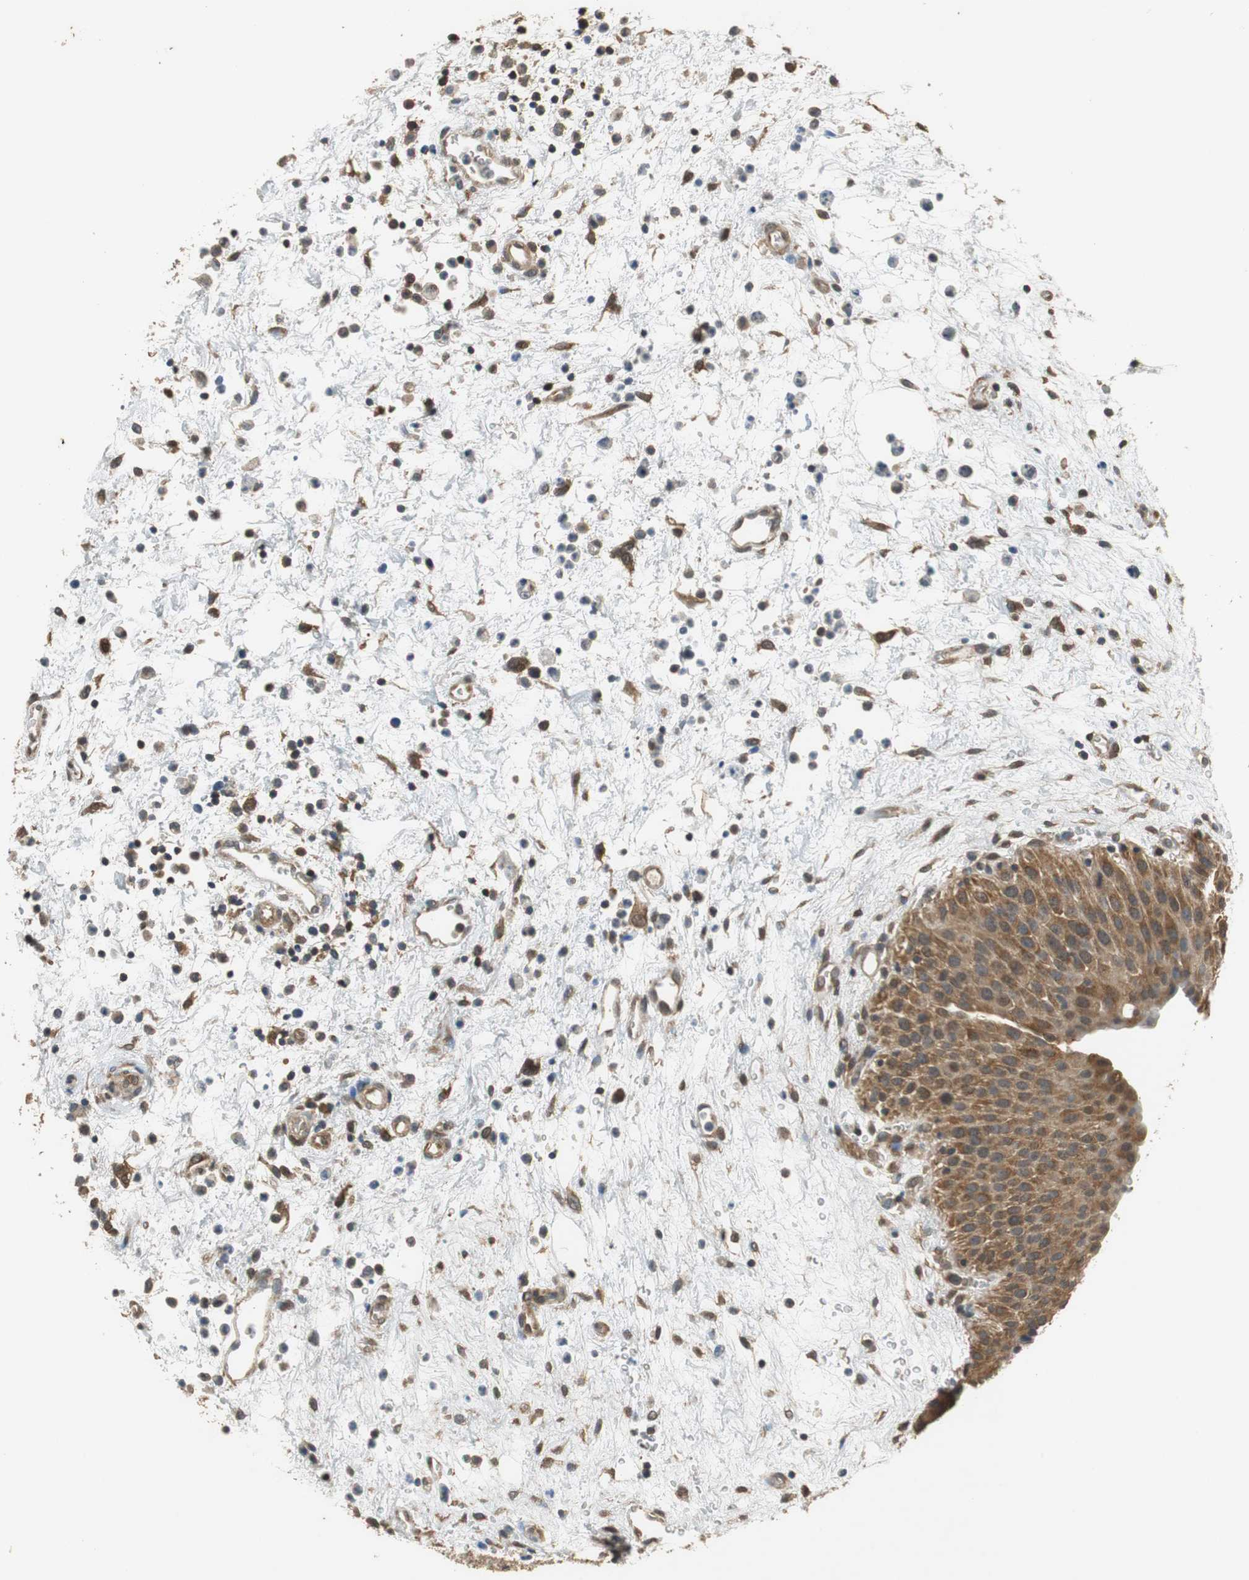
{"staining": {"intensity": "moderate", "quantity": ">75%", "location": "cytoplasmic/membranous"}, "tissue": "urinary bladder", "cell_type": "Urothelial cells", "image_type": "normal", "snomed": [{"axis": "morphology", "description": "Normal tissue, NOS"}, {"axis": "morphology", "description": "Dysplasia, NOS"}, {"axis": "topography", "description": "Urinary bladder"}], "caption": "The micrograph demonstrates immunohistochemical staining of normal urinary bladder. There is moderate cytoplasmic/membranous expression is appreciated in approximately >75% of urothelial cells.", "gene": "UBQLN2", "patient": {"sex": "male", "age": 35}}